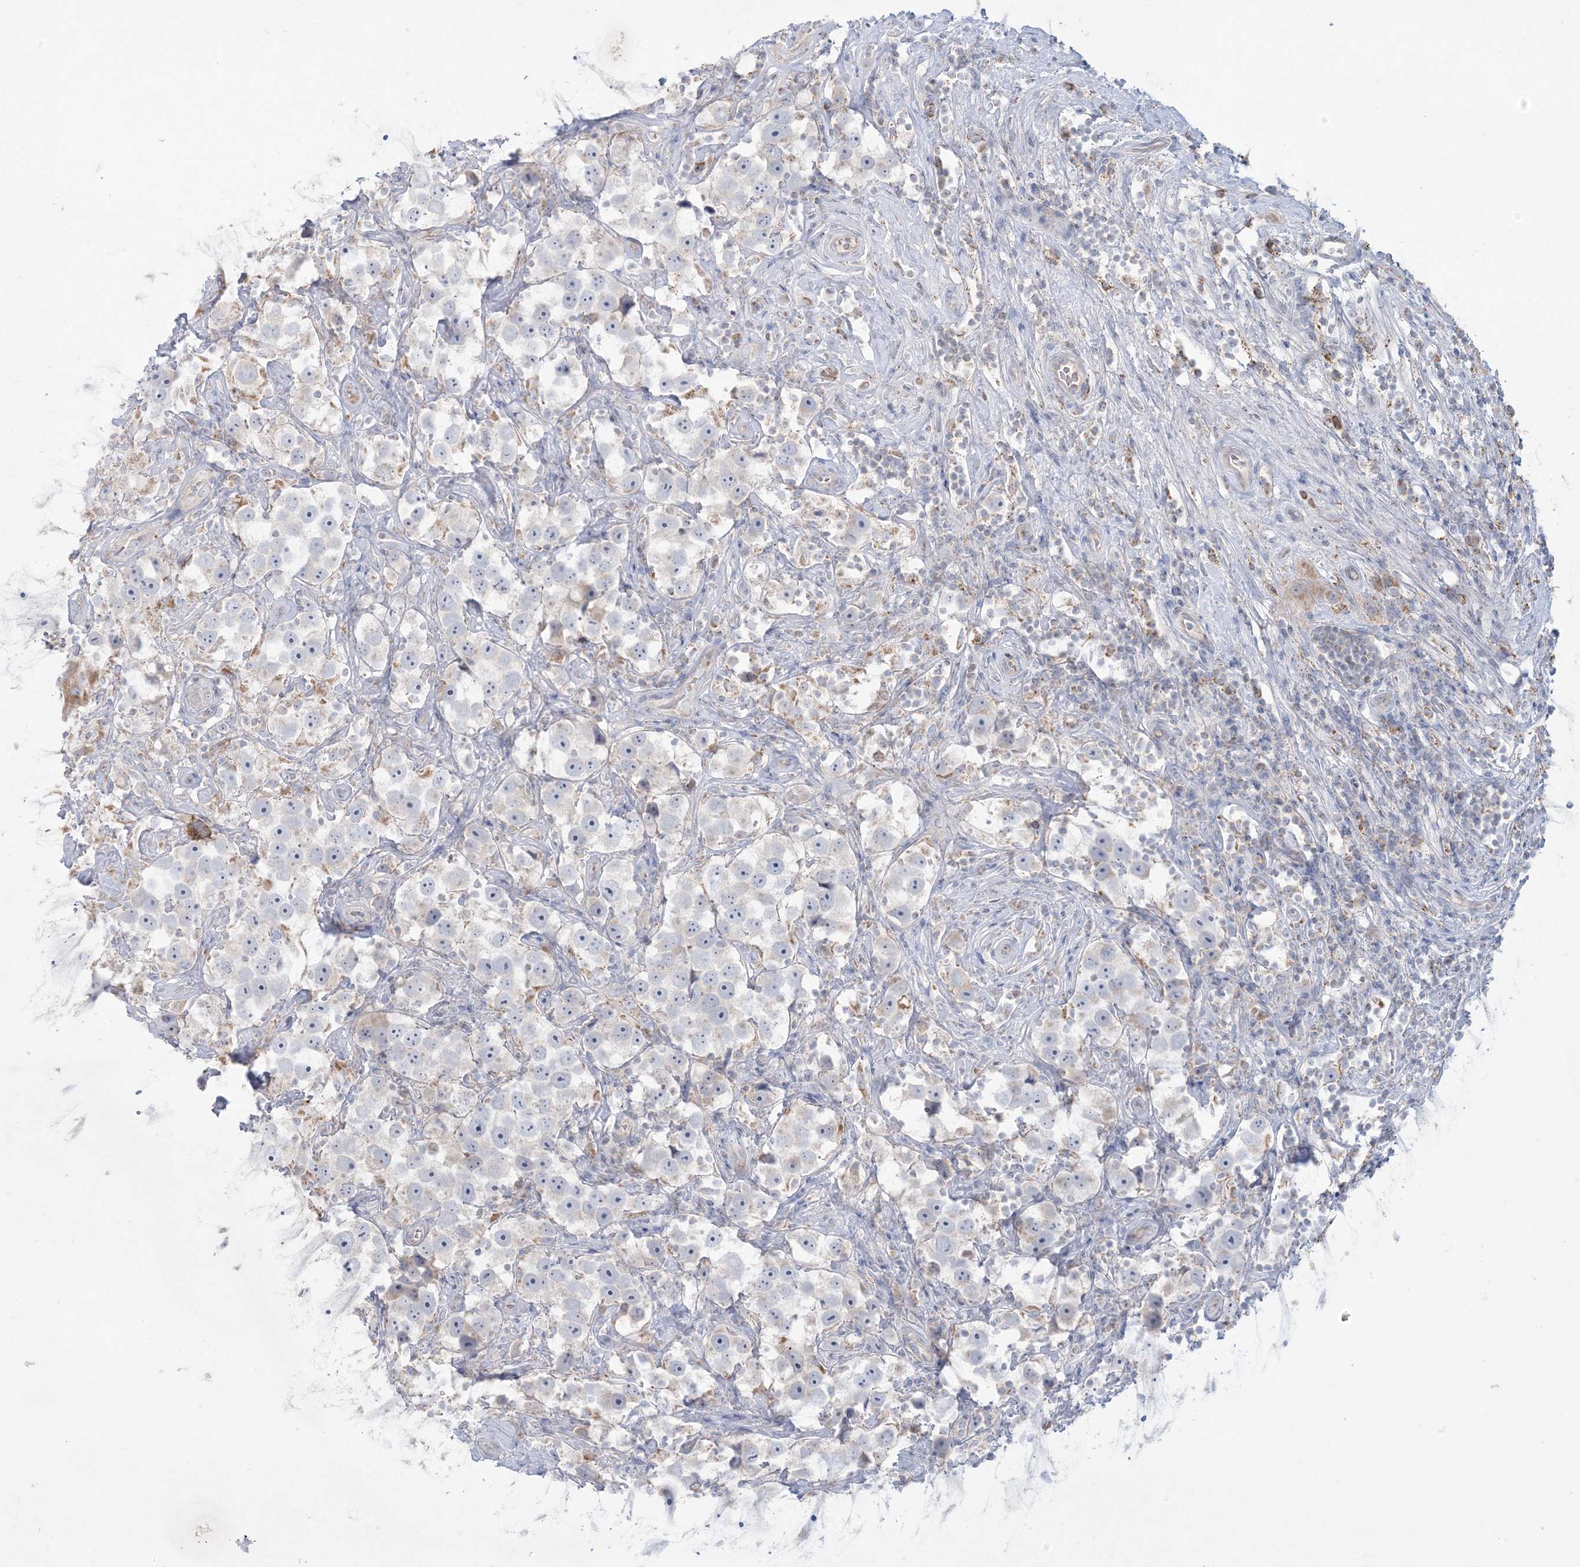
{"staining": {"intensity": "negative", "quantity": "none", "location": "none"}, "tissue": "testis cancer", "cell_type": "Tumor cells", "image_type": "cancer", "snomed": [{"axis": "morphology", "description": "Seminoma, NOS"}, {"axis": "topography", "description": "Testis"}], "caption": "This is a micrograph of IHC staining of testis cancer, which shows no staining in tumor cells.", "gene": "KCTD6", "patient": {"sex": "male", "age": 49}}